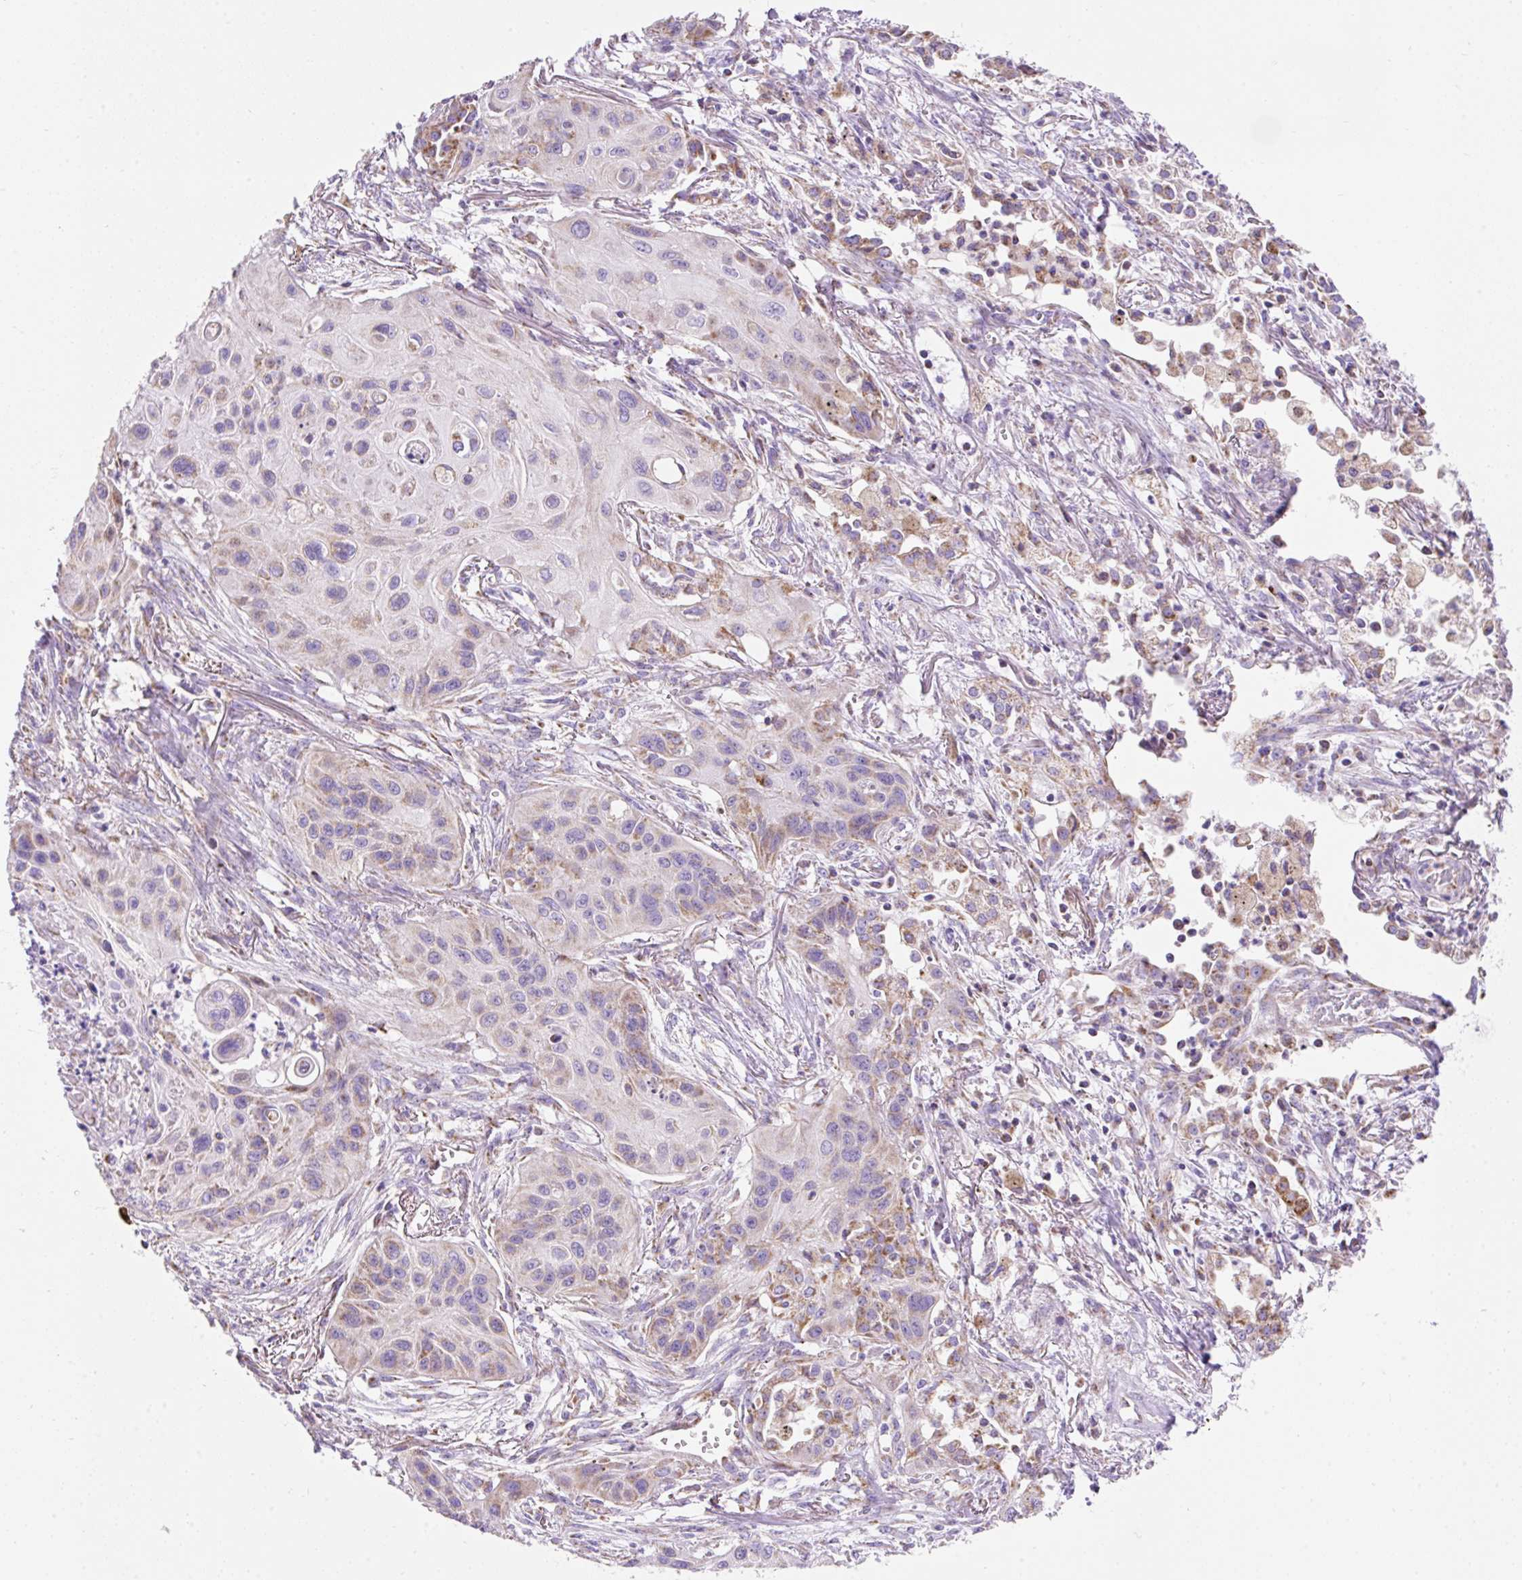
{"staining": {"intensity": "moderate", "quantity": "25%-75%", "location": "cytoplasmic/membranous"}, "tissue": "lung cancer", "cell_type": "Tumor cells", "image_type": "cancer", "snomed": [{"axis": "morphology", "description": "Squamous cell carcinoma, NOS"}, {"axis": "topography", "description": "Lung"}], "caption": "Lung cancer was stained to show a protein in brown. There is medium levels of moderate cytoplasmic/membranous staining in about 25%-75% of tumor cells.", "gene": "DAAM2", "patient": {"sex": "male", "age": 71}}